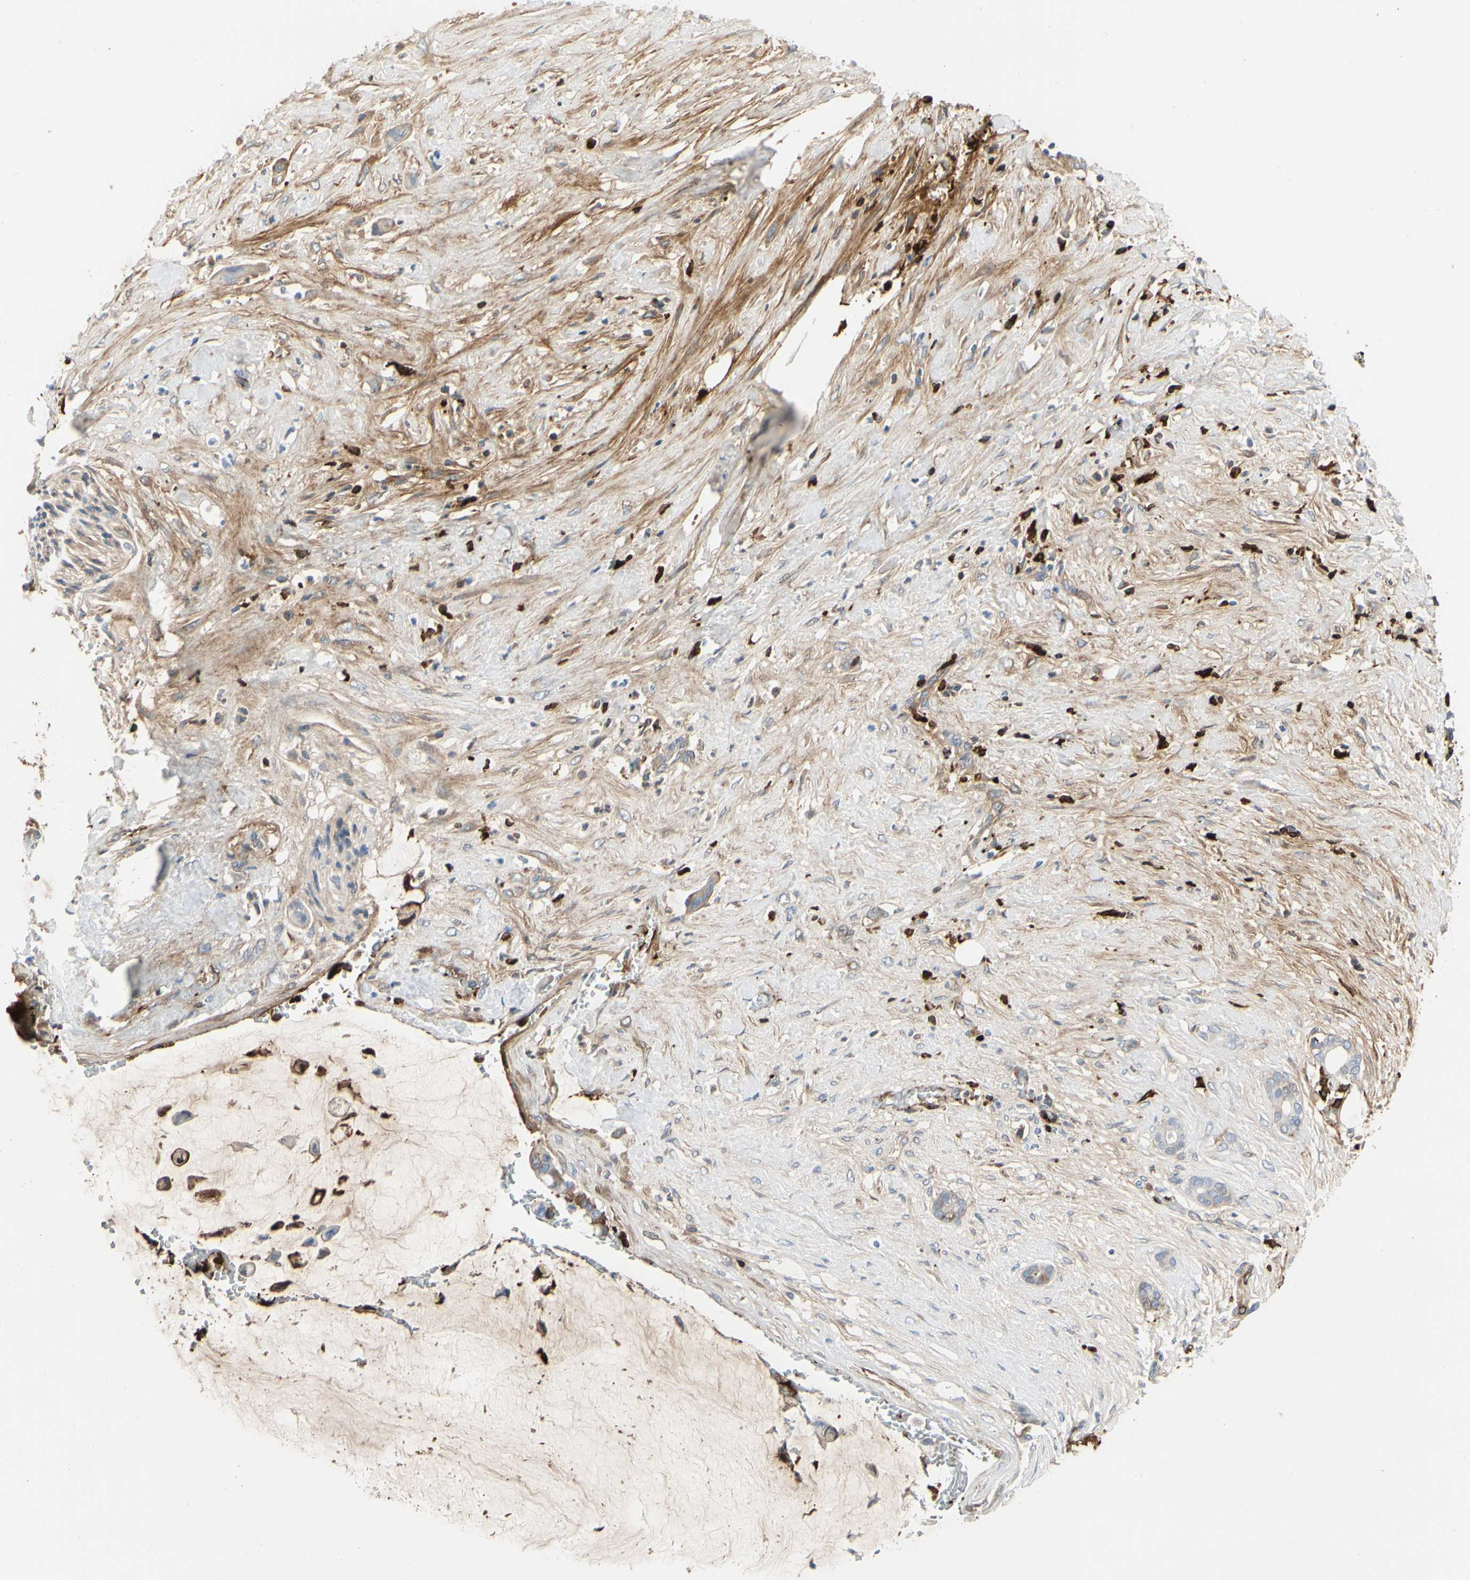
{"staining": {"intensity": "weak", "quantity": ">75%", "location": "cytoplasmic/membranous"}, "tissue": "pancreatic cancer", "cell_type": "Tumor cells", "image_type": "cancer", "snomed": [{"axis": "morphology", "description": "Adenocarcinoma, NOS"}, {"axis": "topography", "description": "Pancreas"}], "caption": "Immunohistochemical staining of human adenocarcinoma (pancreatic) reveals weak cytoplasmic/membranous protein positivity in approximately >75% of tumor cells.", "gene": "FGB", "patient": {"sex": "male", "age": 41}}